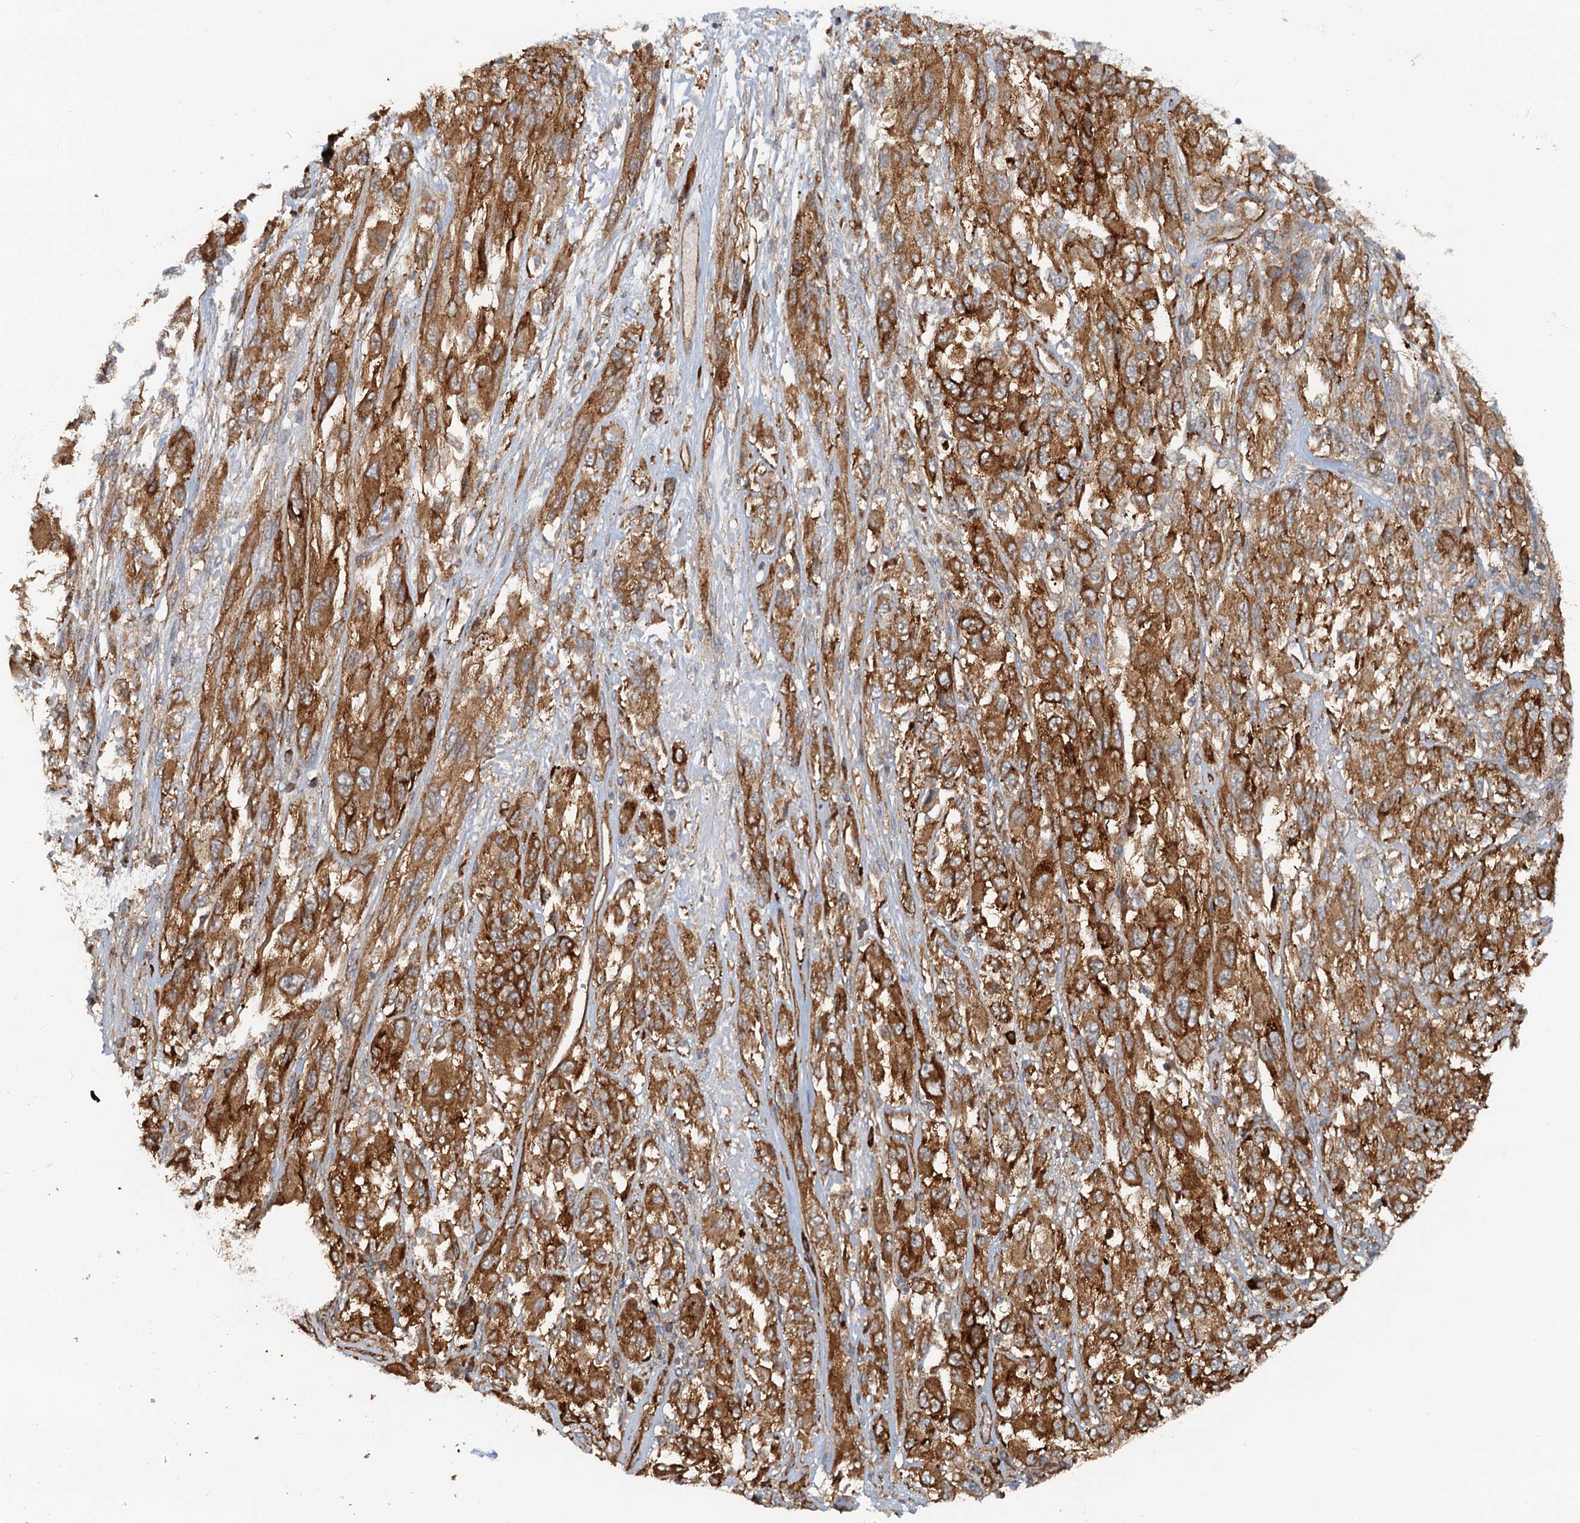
{"staining": {"intensity": "strong", "quantity": ">75%", "location": "cytoplasmic/membranous"}, "tissue": "melanoma", "cell_type": "Tumor cells", "image_type": "cancer", "snomed": [{"axis": "morphology", "description": "Malignant melanoma, NOS"}, {"axis": "topography", "description": "Skin"}], "caption": "This histopathology image reveals IHC staining of malignant melanoma, with high strong cytoplasmic/membranous staining in about >75% of tumor cells.", "gene": "NIPAL3", "patient": {"sex": "female", "age": 91}}